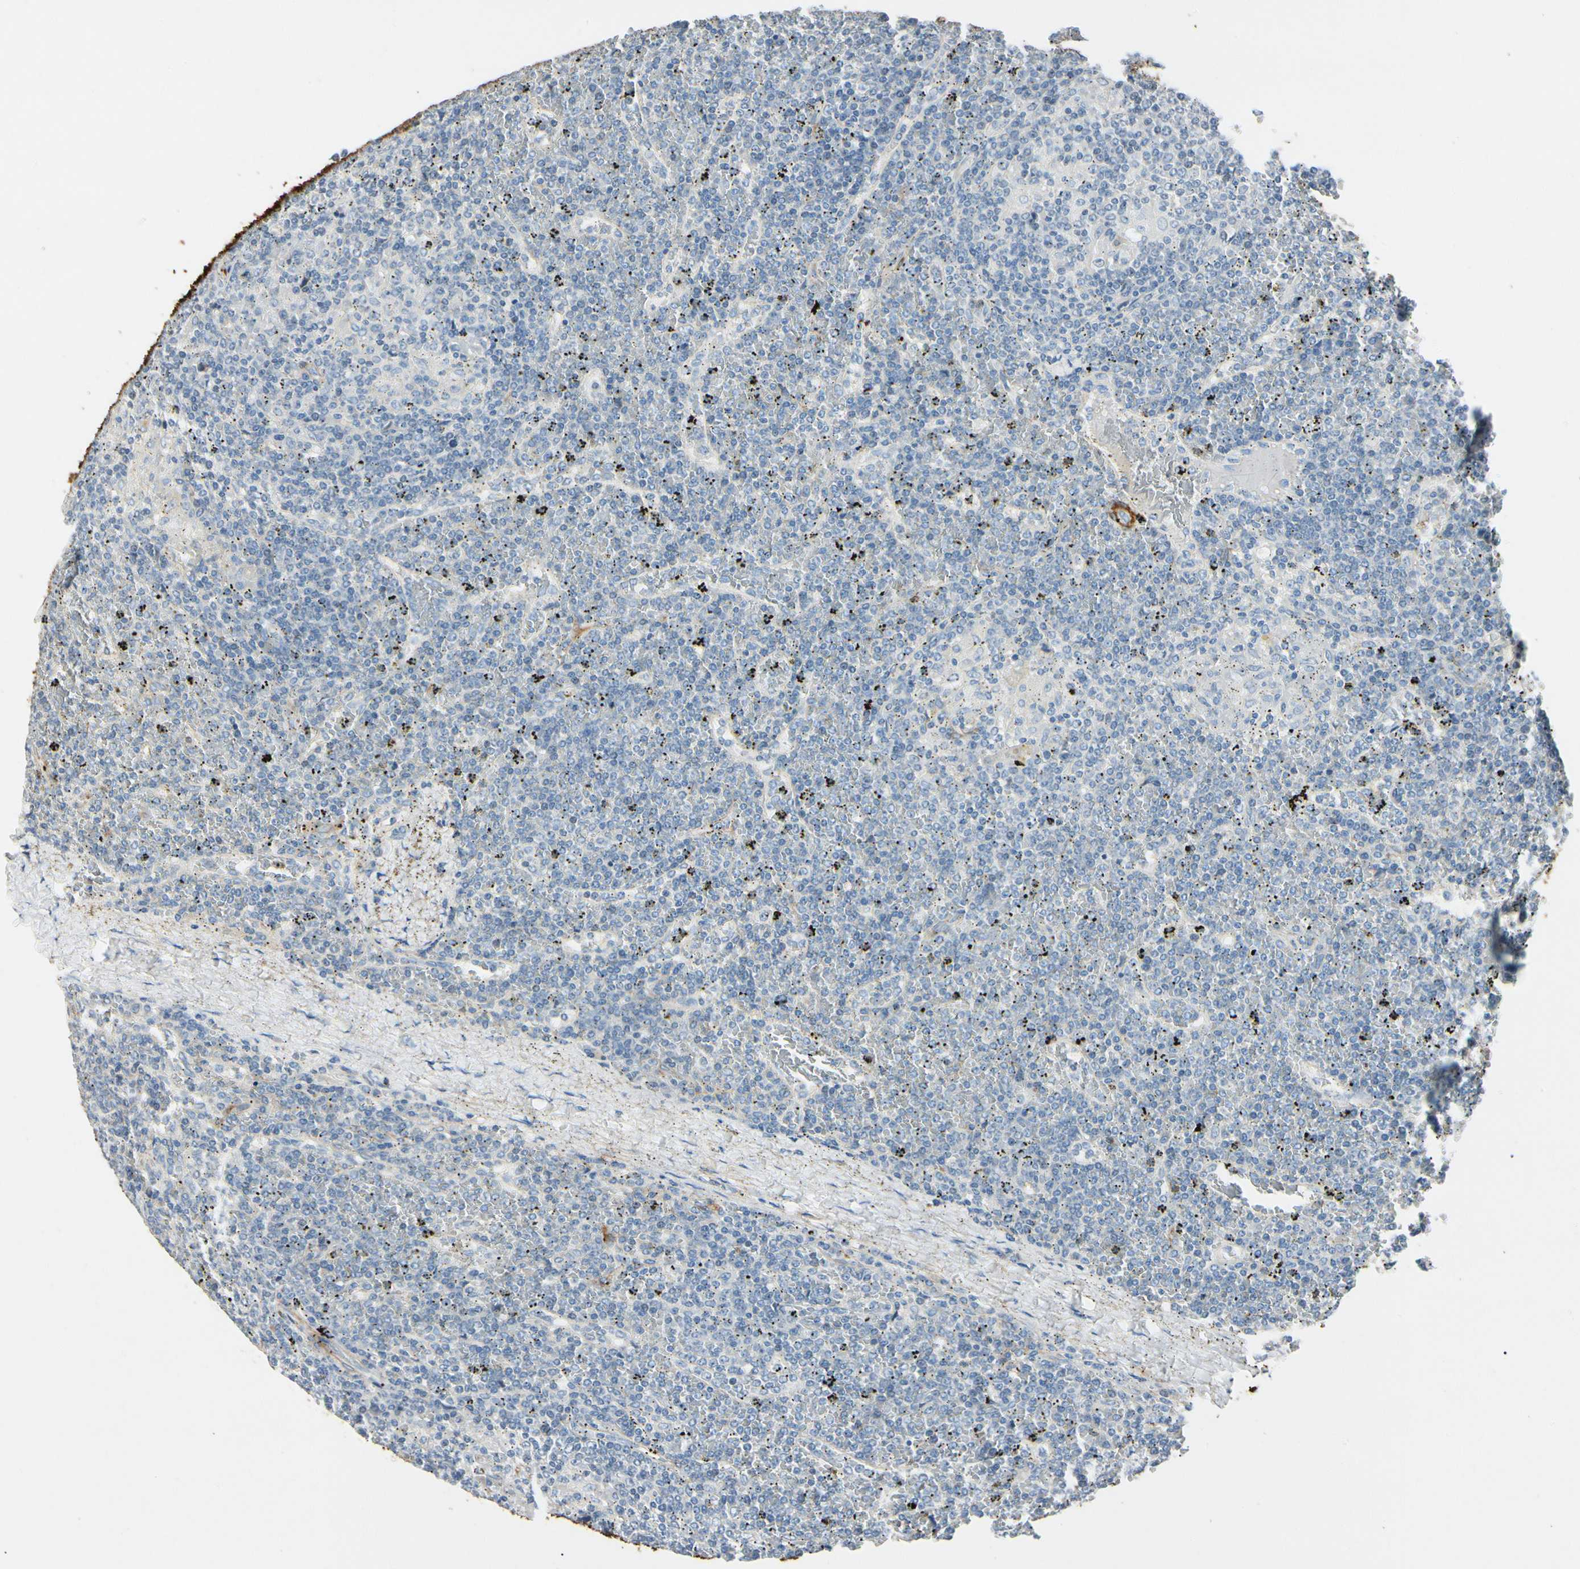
{"staining": {"intensity": "negative", "quantity": "none", "location": "none"}, "tissue": "lymphoma", "cell_type": "Tumor cells", "image_type": "cancer", "snomed": [{"axis": "morphology", "description": "Malignant lymphoma, non-Hodgkin's type, Low grade"}, {"axis": "topography", "description": "Spleen"}], "caption": "IHC image of lymphoma stained for a protein (brown), which exhibits no expression in tumor cells. The staining is performed using DAB (3,3'-diaminobenzidine) brown chromogen with nuclei counter-stained in using hematoxylin.", "gene": "AMPH", "patient": {"sex": "female", "age": 19}}